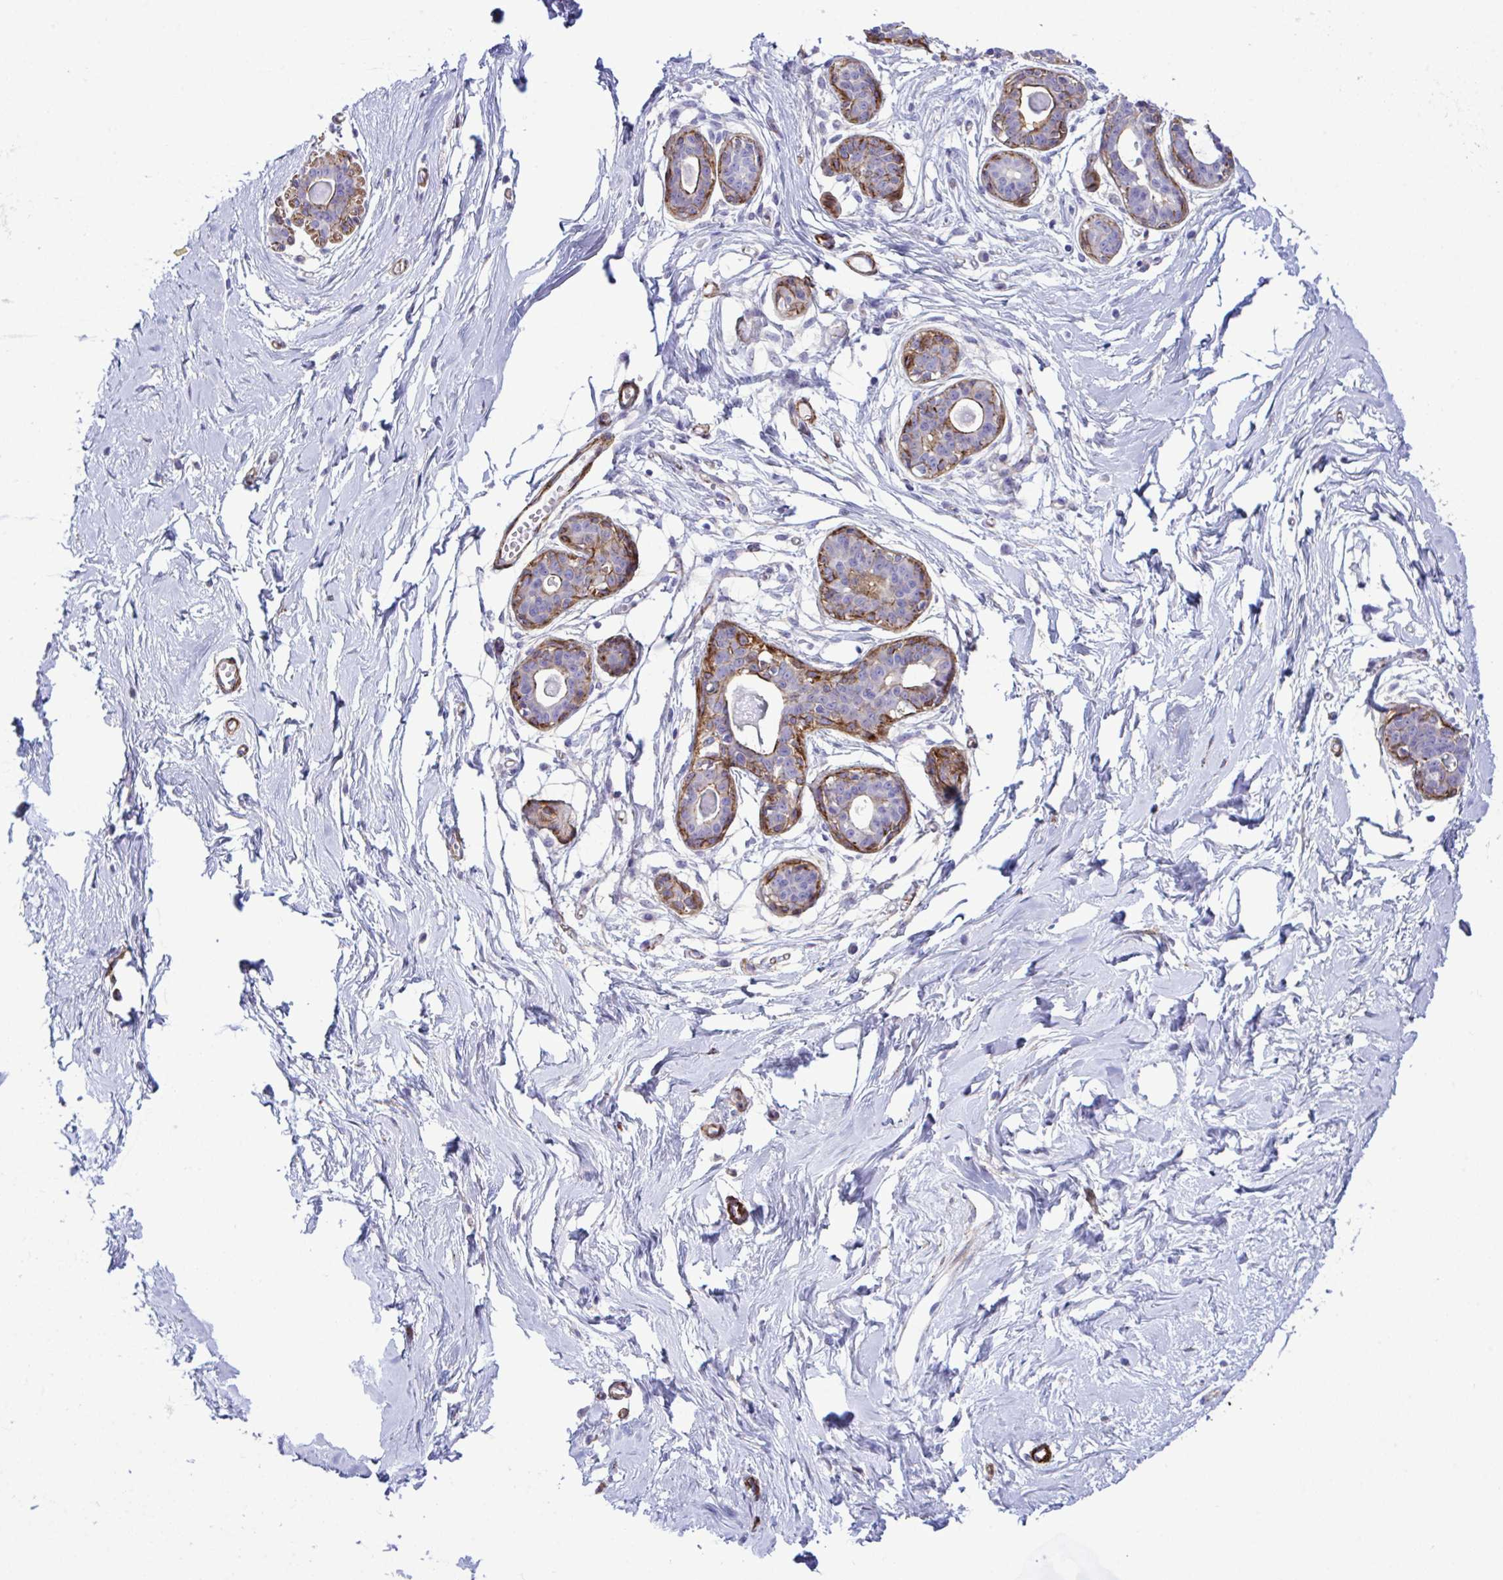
{"staining": {"intensity": "negative", "quantity": "none", "location": "none"}, "tissue": "breast", "cell_type": "Adipocytes", "image_type": "normal", "snomed": [{"axis": "morphology", "description": "Normal tissue, NOS"}, {"axis": "topography", "description": "Breast"}], "caption": "Adipocytes are negative for protein expression in benign human breast.", "gene": "SYNPO2L", "patient": {"sex": "female", "age": 45}}